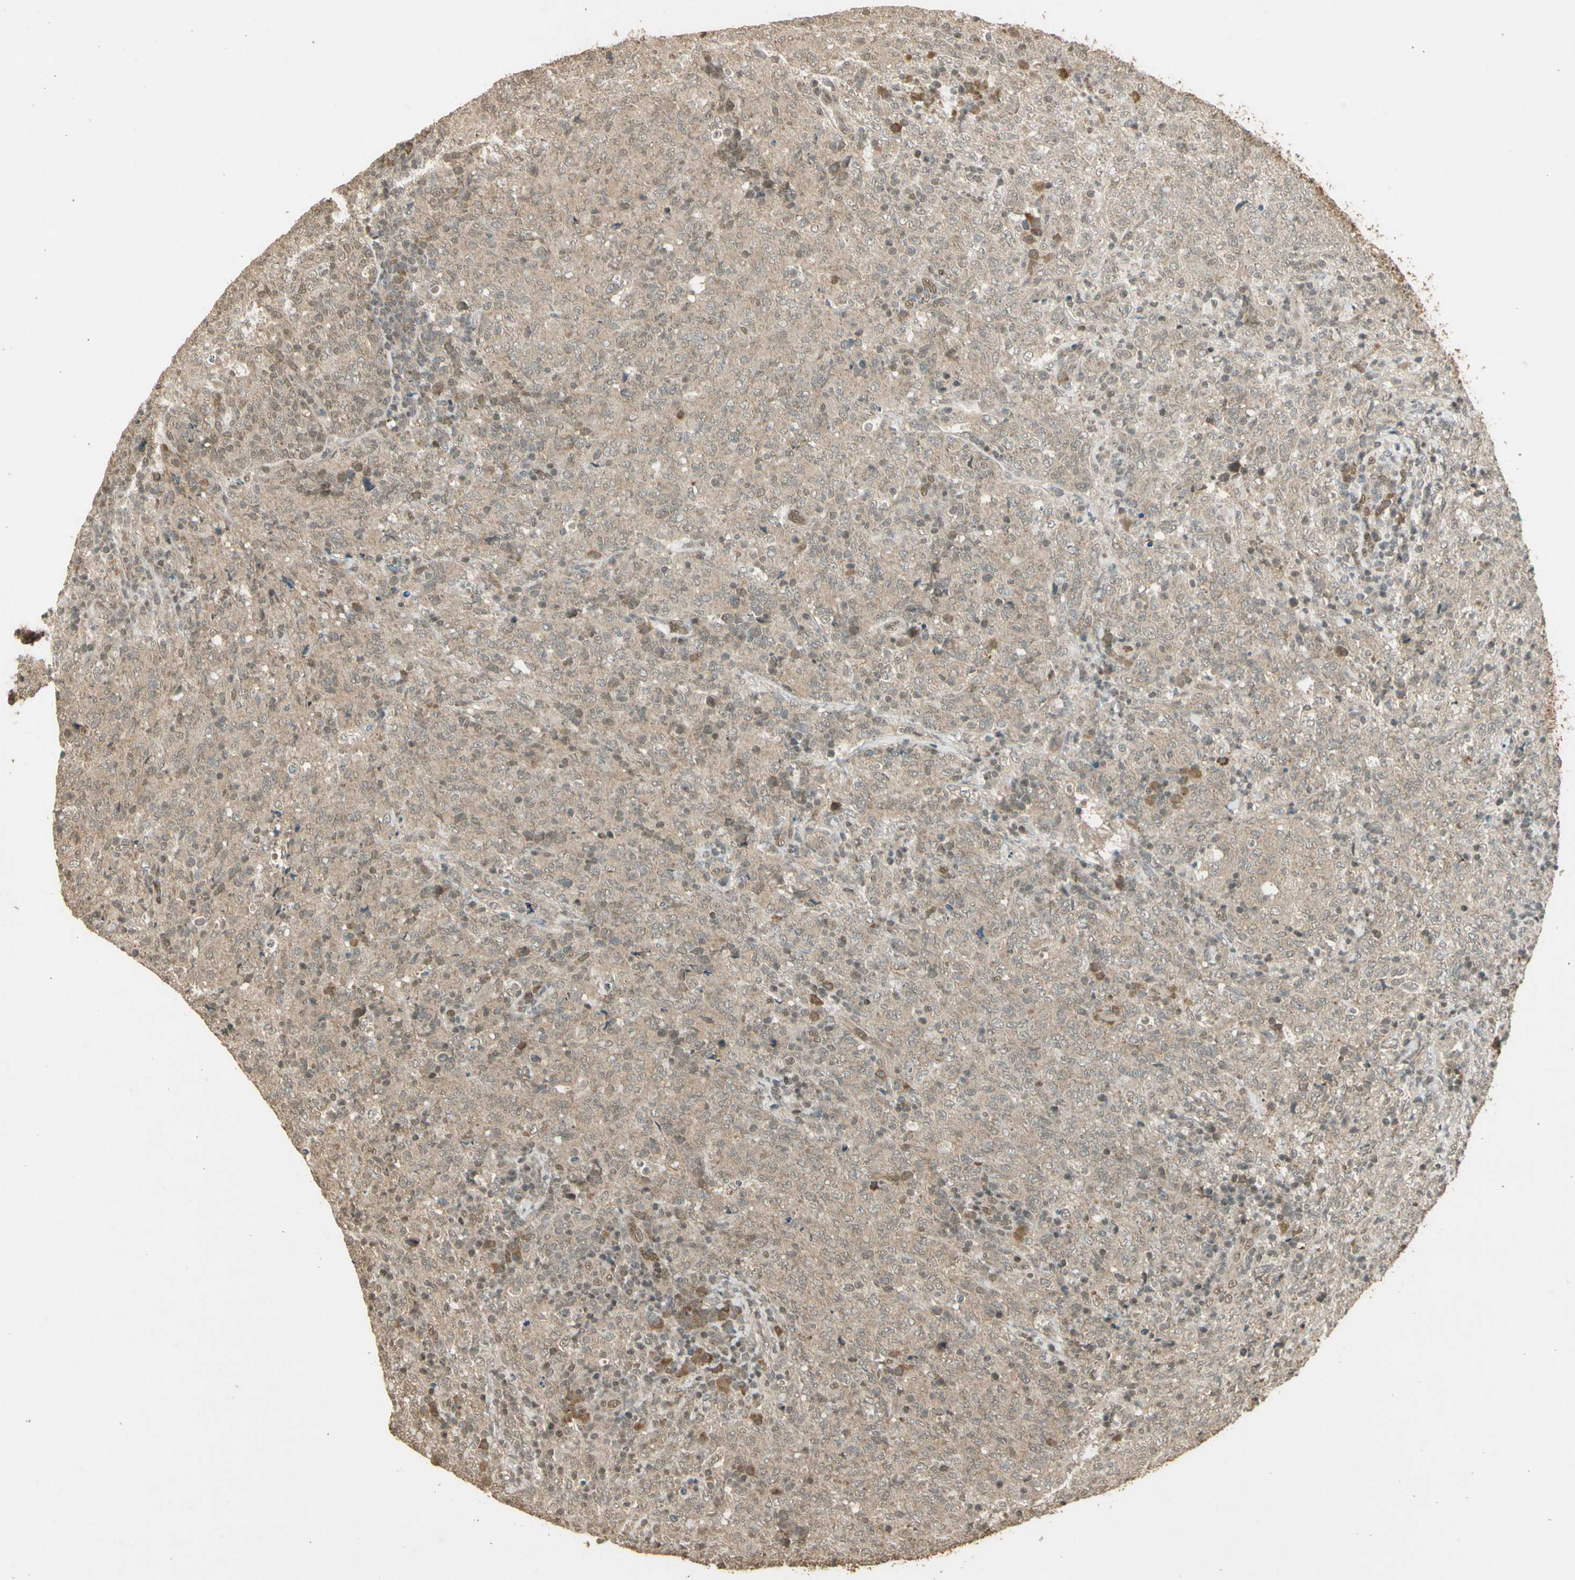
{"staining": {"intensity": "weak", "quantity": "25%-75%", "location": "cytoplasmic/membranous"}, "tissue": "lymphoma", "cell_type": "Tumor cells", "image_type": "cancer", "snomed": [{"axis": "morphology", "description": "Malignant lymphoma, non-Hodgkin's type, High grade"}, {"axis": "topography", "description": "Tonsil"}], "caption": "Malignant lymphoma, non-Hodgkin's type (high-grade) stained with a brown dye reveals weak cytoplasmic/membranous positive staining in approximately 25%-75% of tumor cells.", "gene": "GMEB2", "patient": {"sex": "female", "age": 36}}